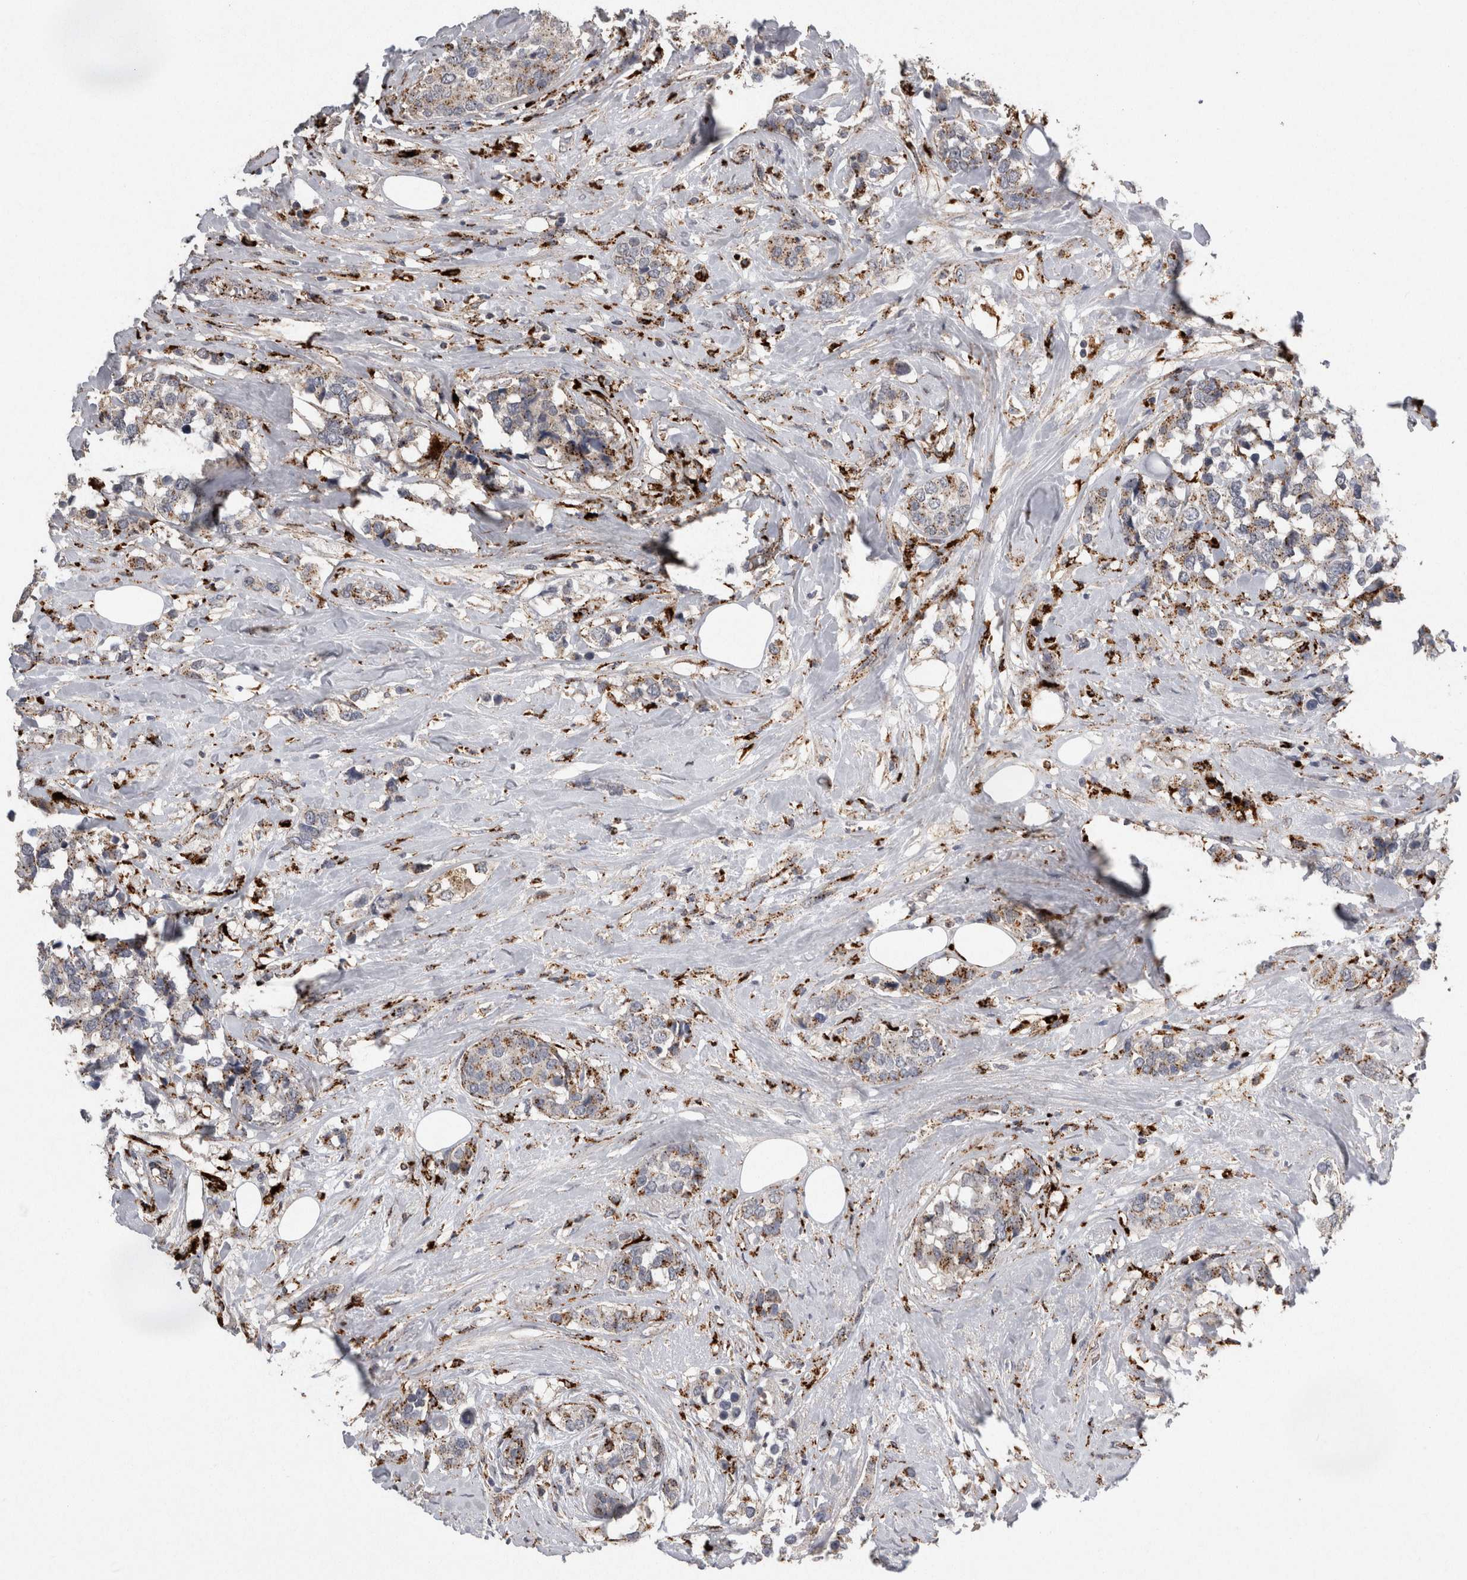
{"staining": {"intensity": "weak", "quantity": ">75%", "location": "cytoplasmic/membranous"}, "tissue": "breast cancer", "cell_type": "Tumor cells", "image_type": "cancer", "snomed": [{"axis": "morphology", "description": "Lobular carcinoma"}, {"axis": "topography", "description": "Breast"}], "caption": "DAB (3,3'-diaminobenzidine) immunohistochemical staining of human breast cancer displays weak cytoplasmic/membranous protein expression in approximately >75% of tumor cells. (DAB (3,3'-diaminobenzidine) = brown stain, brightfield microscopy at high magnification).", "gene": "CTSZ", "patient": {"sex": "female", "age": 59}}